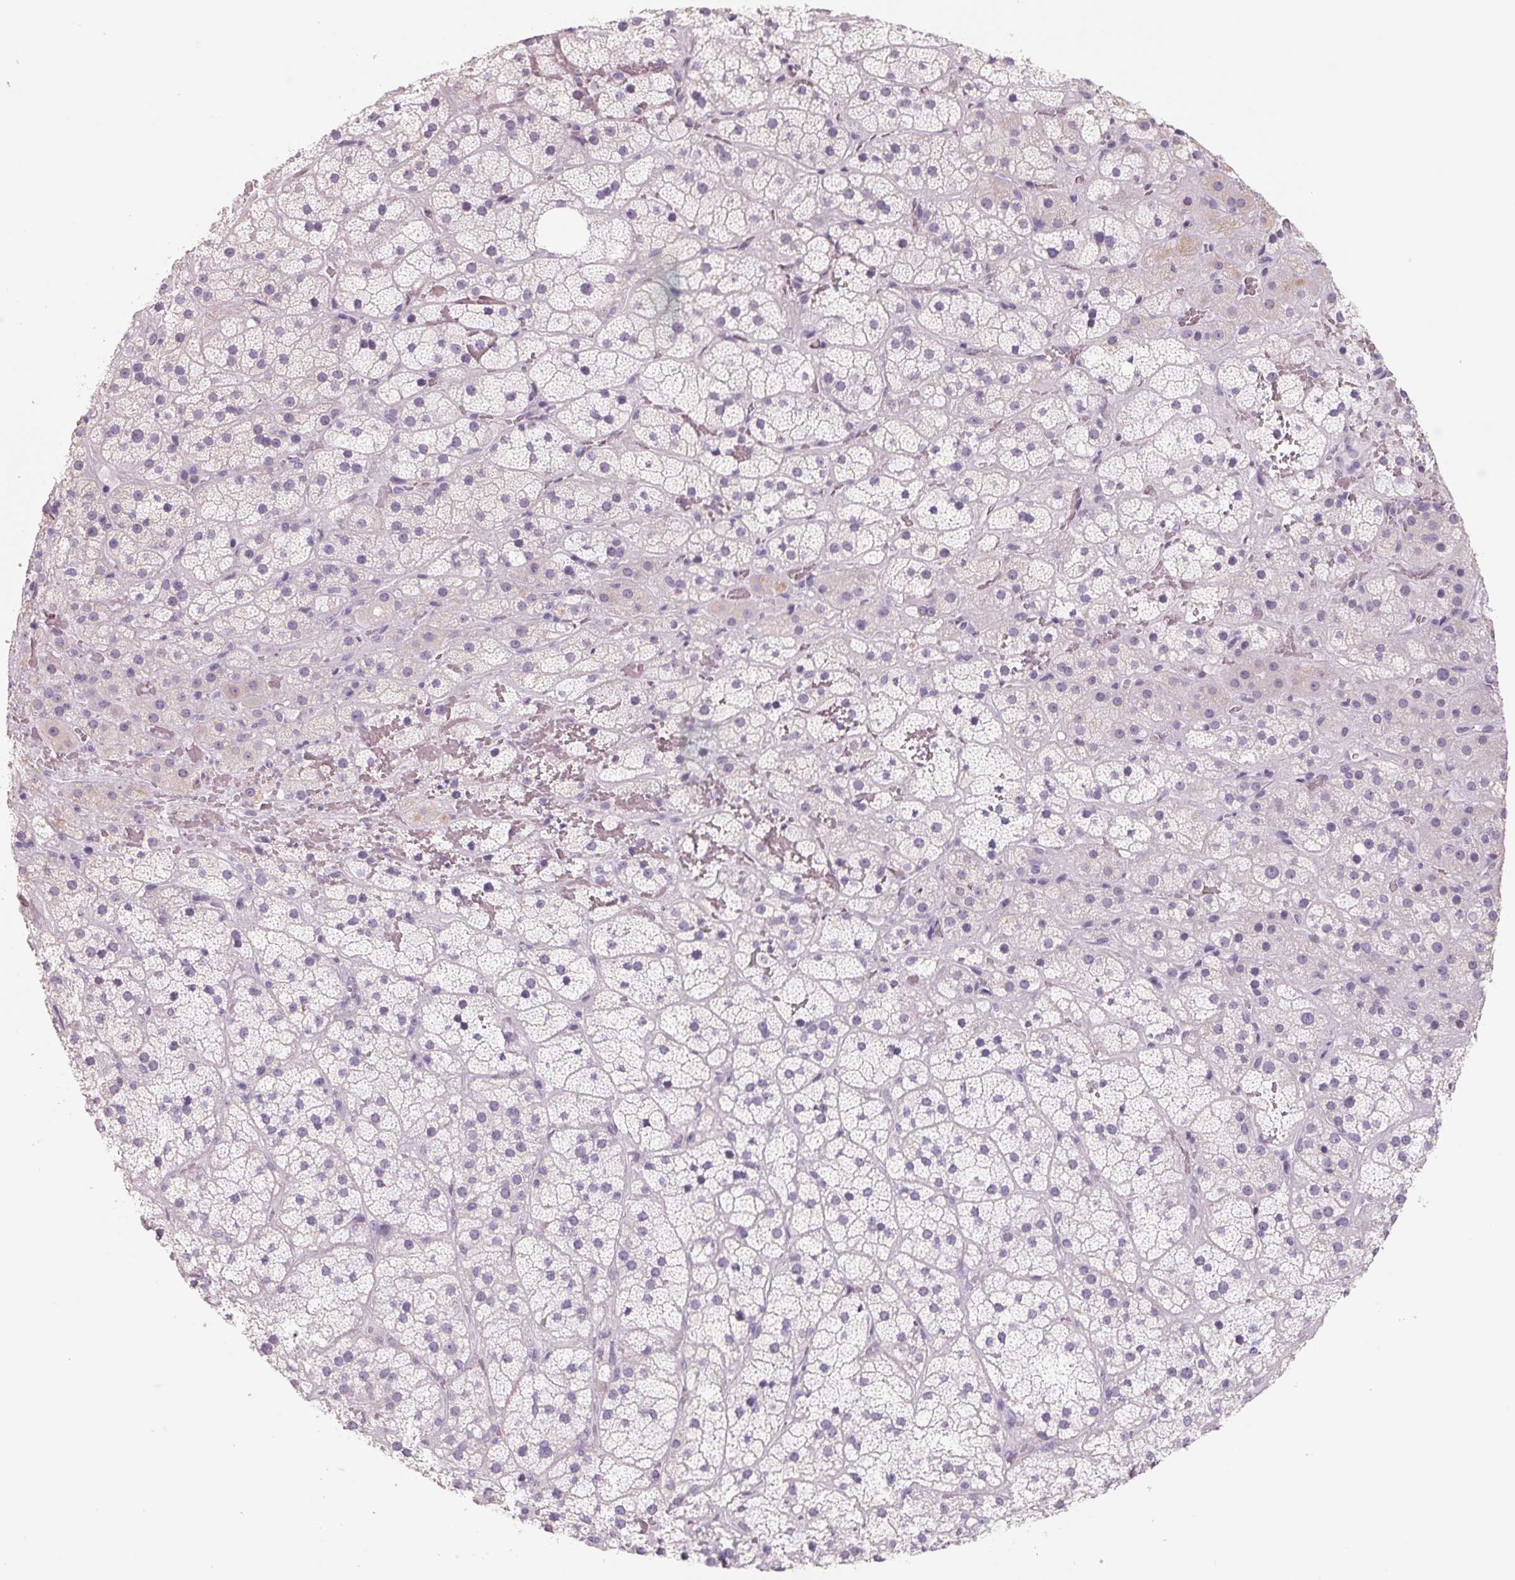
{"staining": {"intensity": "negative", "quantity": "none", "location": "none"}, "tissue": "adrenal gland", "cell_type": "Glandular cells", "image_type": "normal", "snomed": [{"axis": "morphology", "description": "Normal tissue, NOS"}, {"axis": "topography", "description": "Adrenal gland"}], "caption": "Immunohistochemistry (IHC) micrograph of unremarkable adrenal gland stained for a protein (brown), which shows no staining in glandular cells.", "gene": "FTCD", "patient": {"sex": "male", "age": 57}}